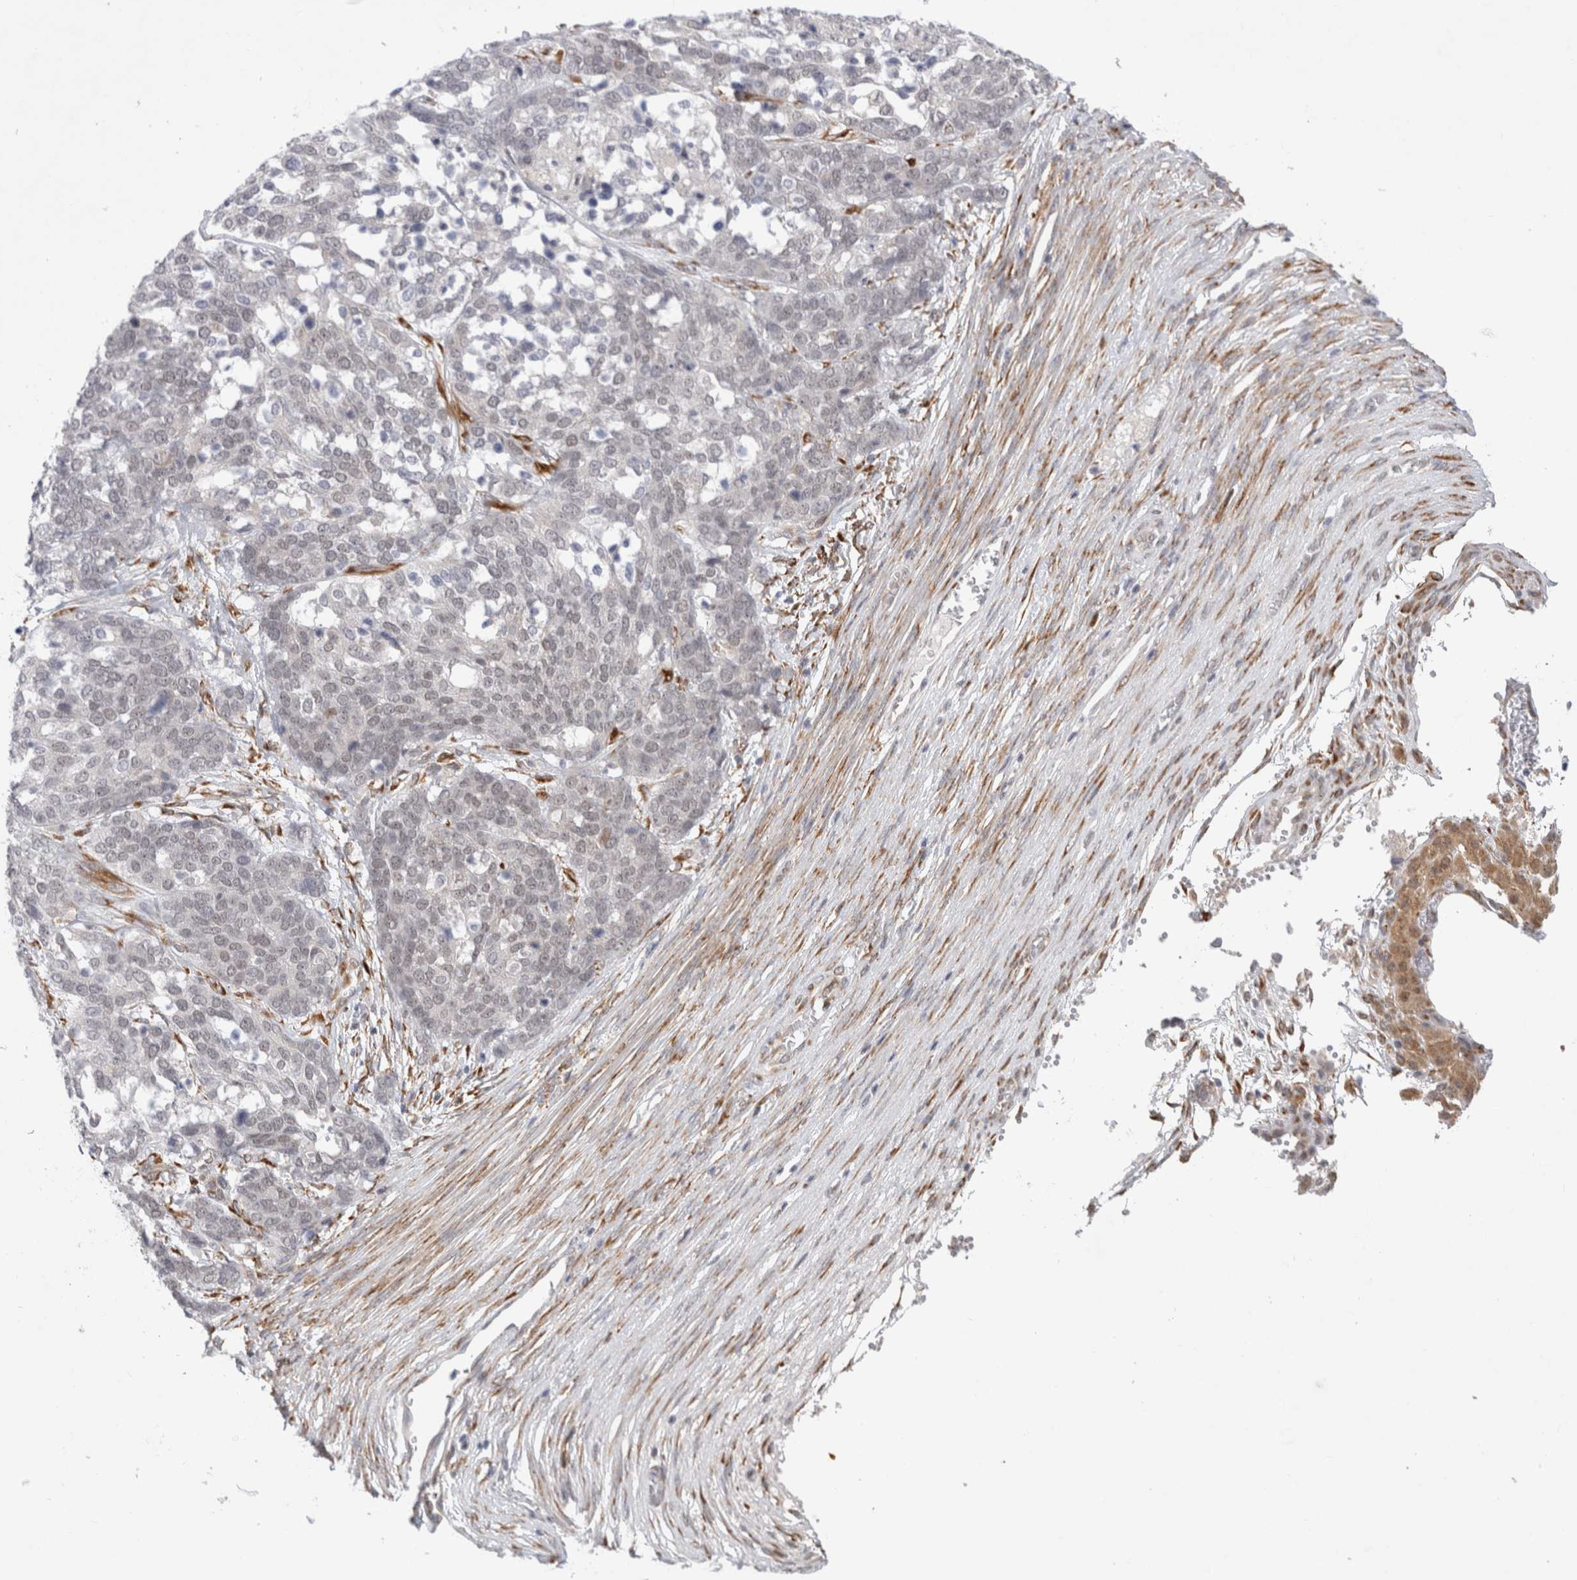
{"staining": {"intensity": "negative", "quantity": "none", "location": "none"}, "tissue": "ovarian cancer", "cell_type": "Tumor cells", "image_type": "cancer", "snomed": [{"axis": "morphology", "description": "Cystadenocarcinoma, serous, NOS"}, {"axis": "topography", "description": "Ovary"}], "caption": "Immunohistochemistry photomicrograph of ovarian cancer stained for a protein (brown), which demonstrates no expression in tumor cells. (Immunohistochemistry (ihc), brightfield microscopy, high magnification).", "gene": "TRMT1L", "patient": {"sex": "female", "age": 44}}